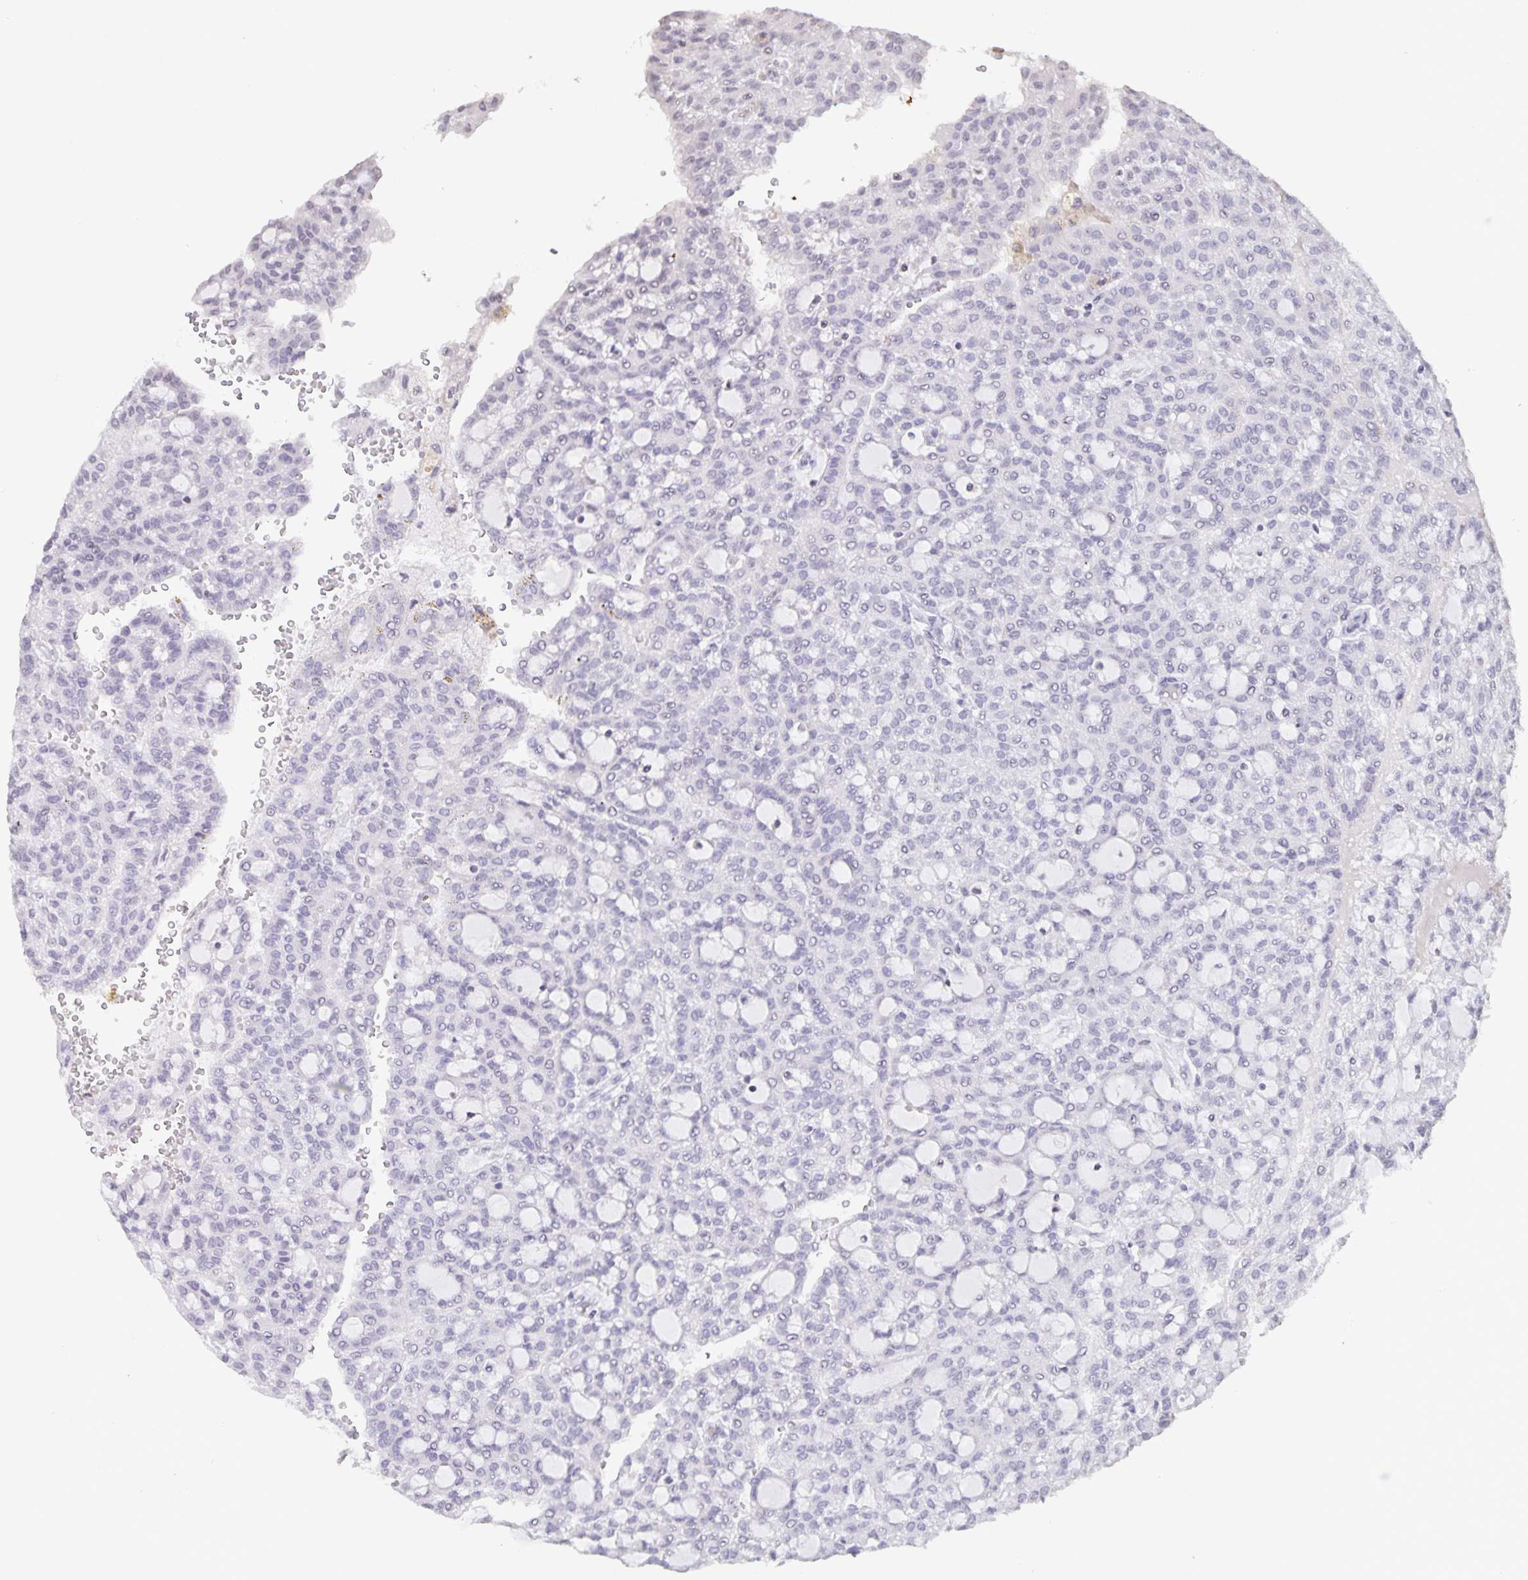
{"staining": {"intensity": "negative", "quantity": "none", "location": "none"}, "tissue": "renal cancer", "cell_type": "Tumor cells", "image_type": "cancer", "snomed": [{"axis": "morphology", "description": "Adenocarcinoma, NOS"}, {"axis": "topography", "description": "Kidney"}], "caption": "Protein analysis of adenocarcinoma (renal) demonstrates no significant staining in tumor cells.", "gene": "AQP4", "patient": {"sex": "male", "age": 63}}